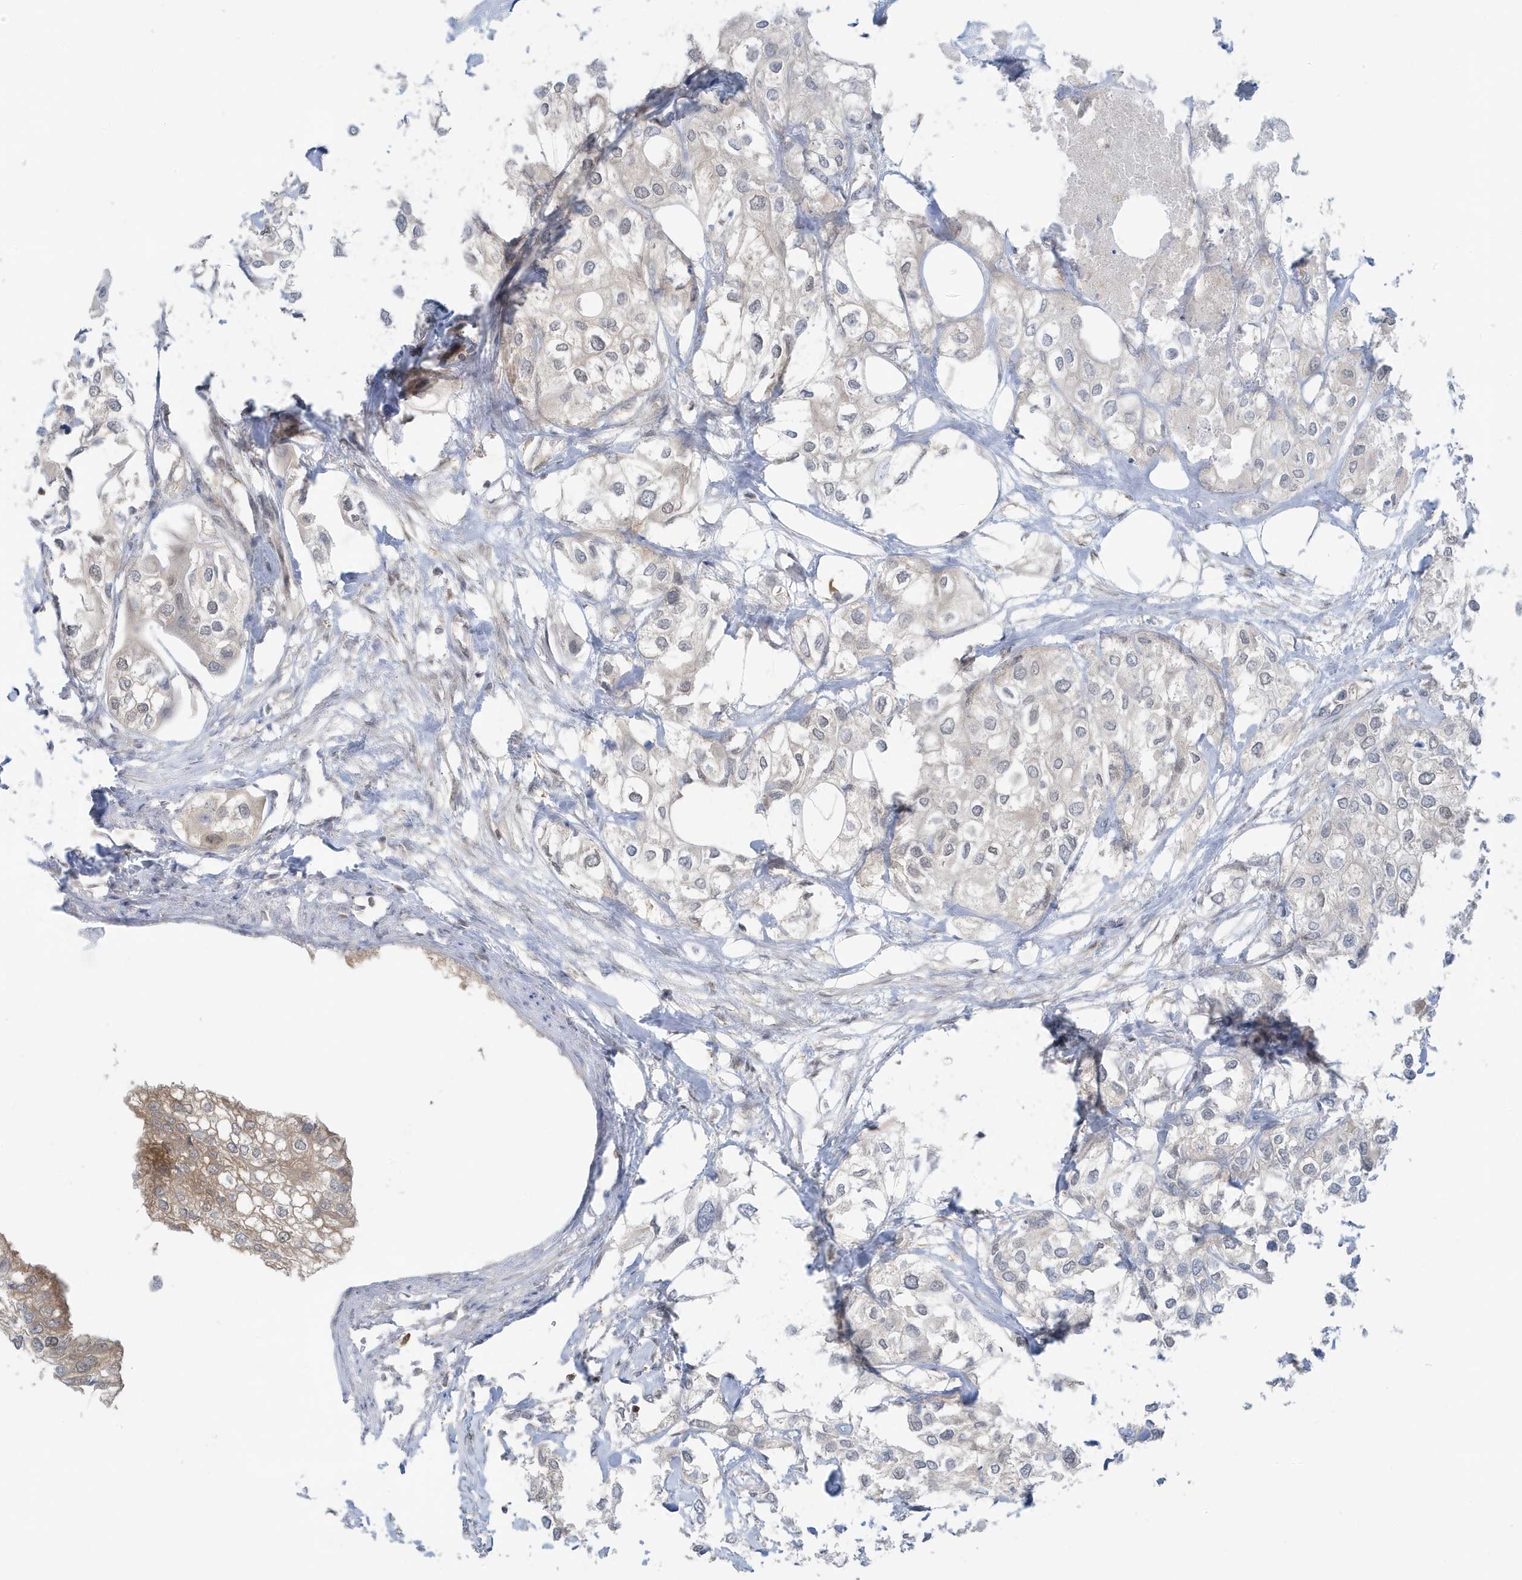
{"staining": {"intensity": "negative", "quantity": "none", "location": "none"}, "tissue": "urothelial cancer", "cell_type": "Tumor cells", "image_type": "cancer", "snomed": [{"axis": "morphology", "description": "Urothelial carcinoma, High grade"}, {"axis": "topography", "description": "Urinary bladder"}], "caption": "An immunohistochemistry histopathology image of high-grade urothelial carcinoma is shown. There is no staining in tumor cells of high-grade urothelial carcinoma. (DAB IHC with hematoxylin counter stain).", "gene": "OGA", "patient": {"sex": "male", "age": 64}}